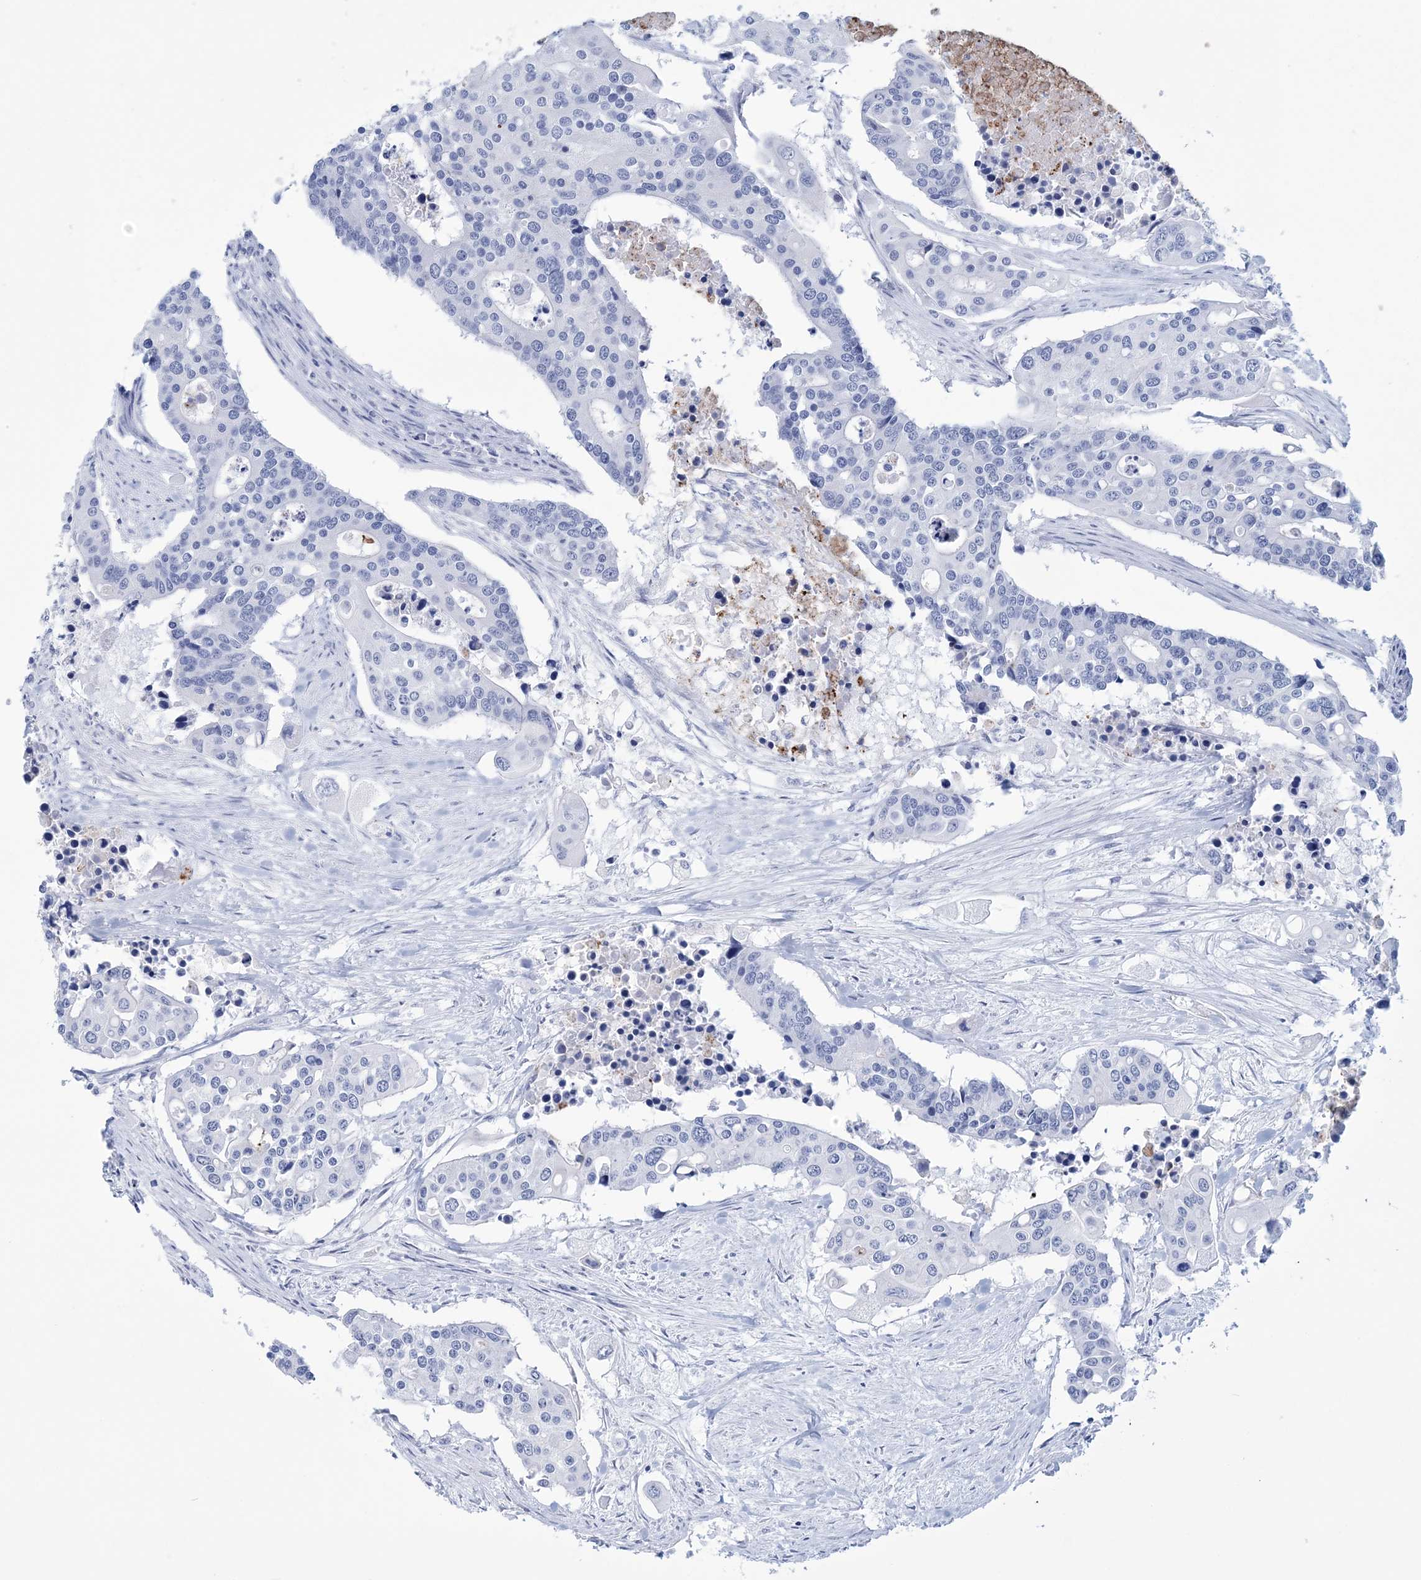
{"staining": {"intensity": "negative", "quantity": "none", "location": "none"}, "tissue": "colorectal cancer", "cell_type": "Tumor cells", "image_type": "cancer", "snomed": [{"axis": "morphology", "description": "Adenocarcinoma, NOS"}, {"axis": "topography", "description": "Colon"}], "caption": "Immunohistochemistry of adenocarcinoma (colorectal) demonstrates no expression in tumor cells. (Stains: DAB (3,3'-diaminobenzidine) immunohistochemistry with hematoxylin counter stain, Microscopy: brightfield microscopy at high magnification).", "gene": "DPCD", "patient": {"sex": "male", "age": 77}}